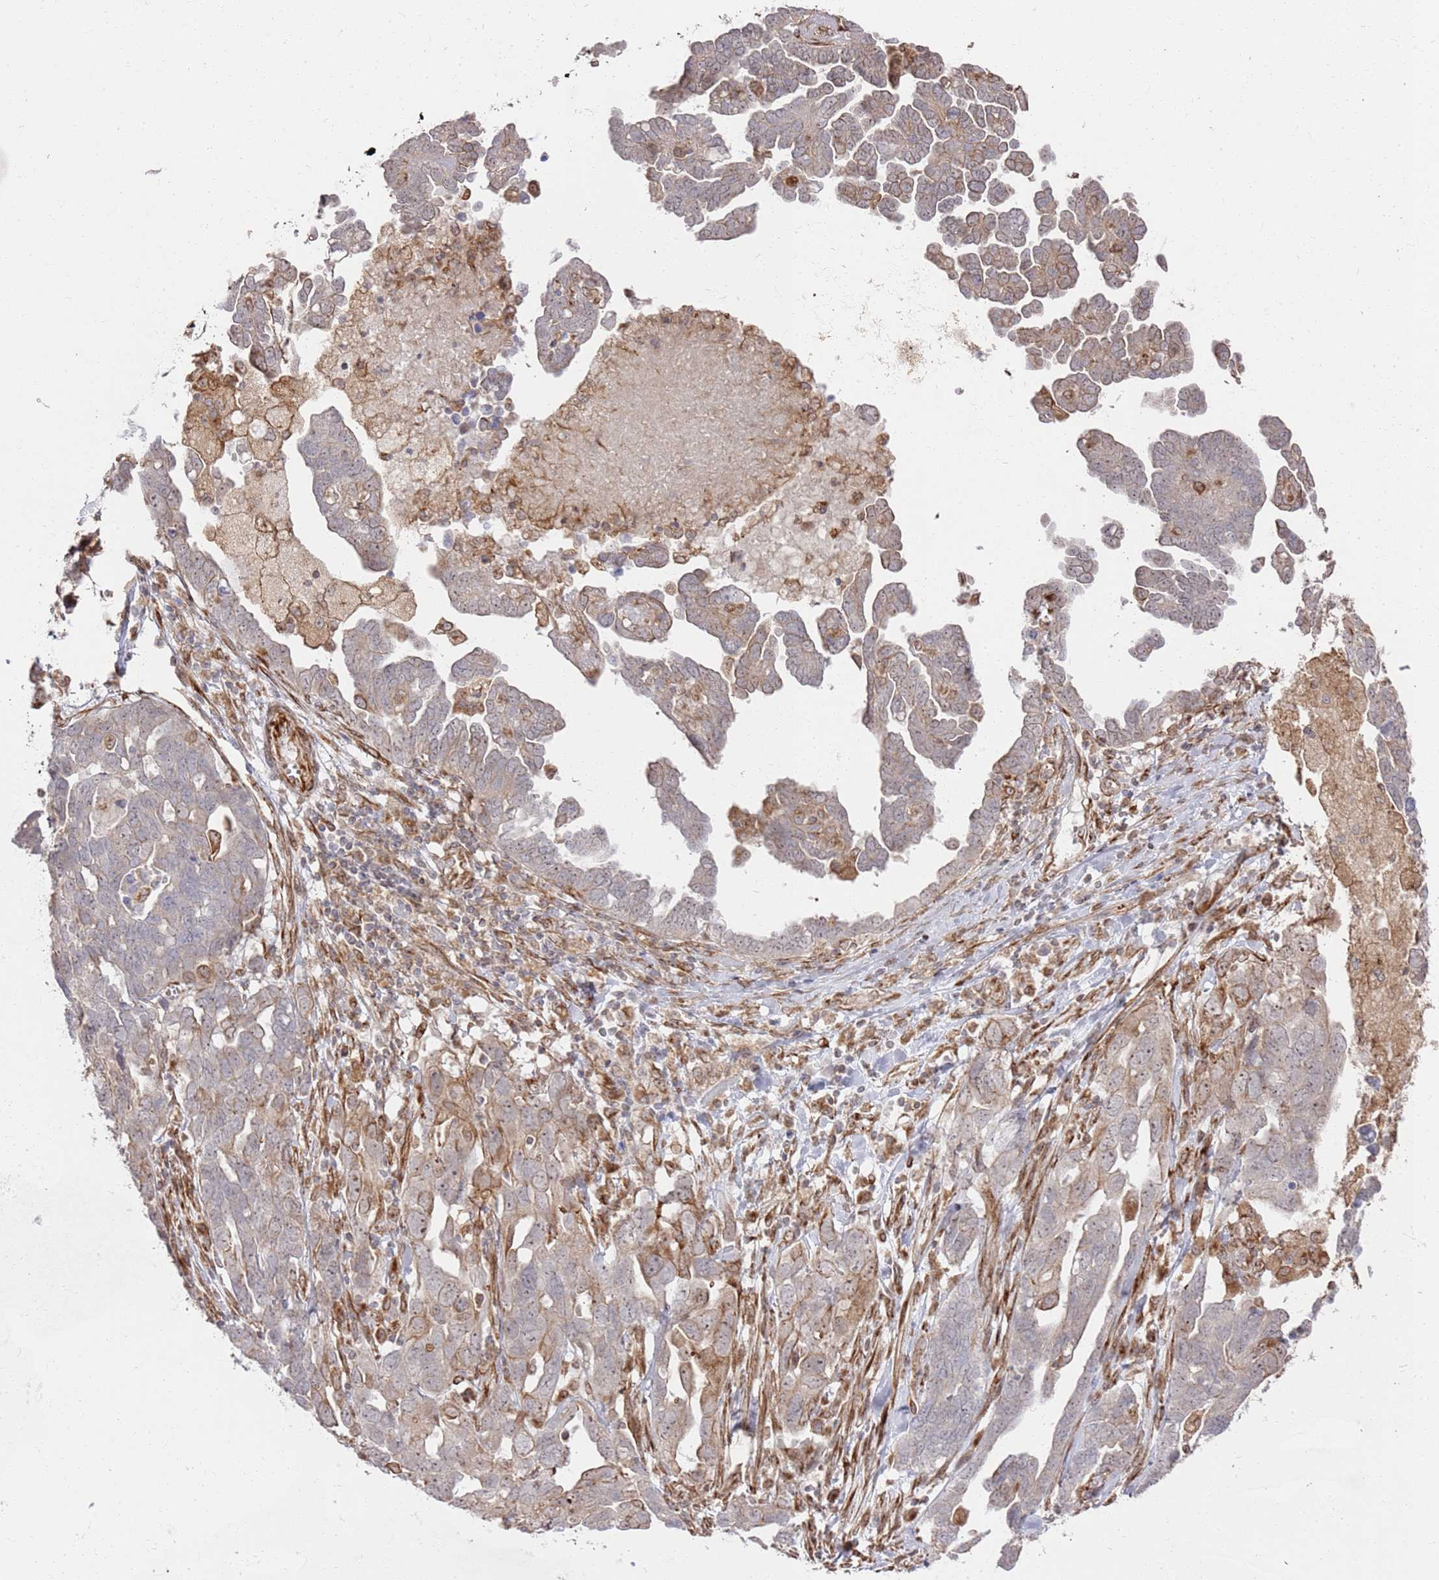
{"staining": {"intensity": "weak", "quantity": "25%-75%", "location": "cytoplasmic/membranous"}, "tissue": "ovarian cancer", "cell_type": "Tumor cells", "image_type": "cancer", "snomed": [{"axis": "morphology", "description": "Cystadenocarcinoma, serous, NOS"}, {"axis": "topography", "description": "Ovary"}], "caption": "Ovarian serous cystadenocarcinoma stained with a protein marker exhibits weak staining in tumor cells.", "gene": "PHF21A", "patient": {"sex": "female", "age": 54}}